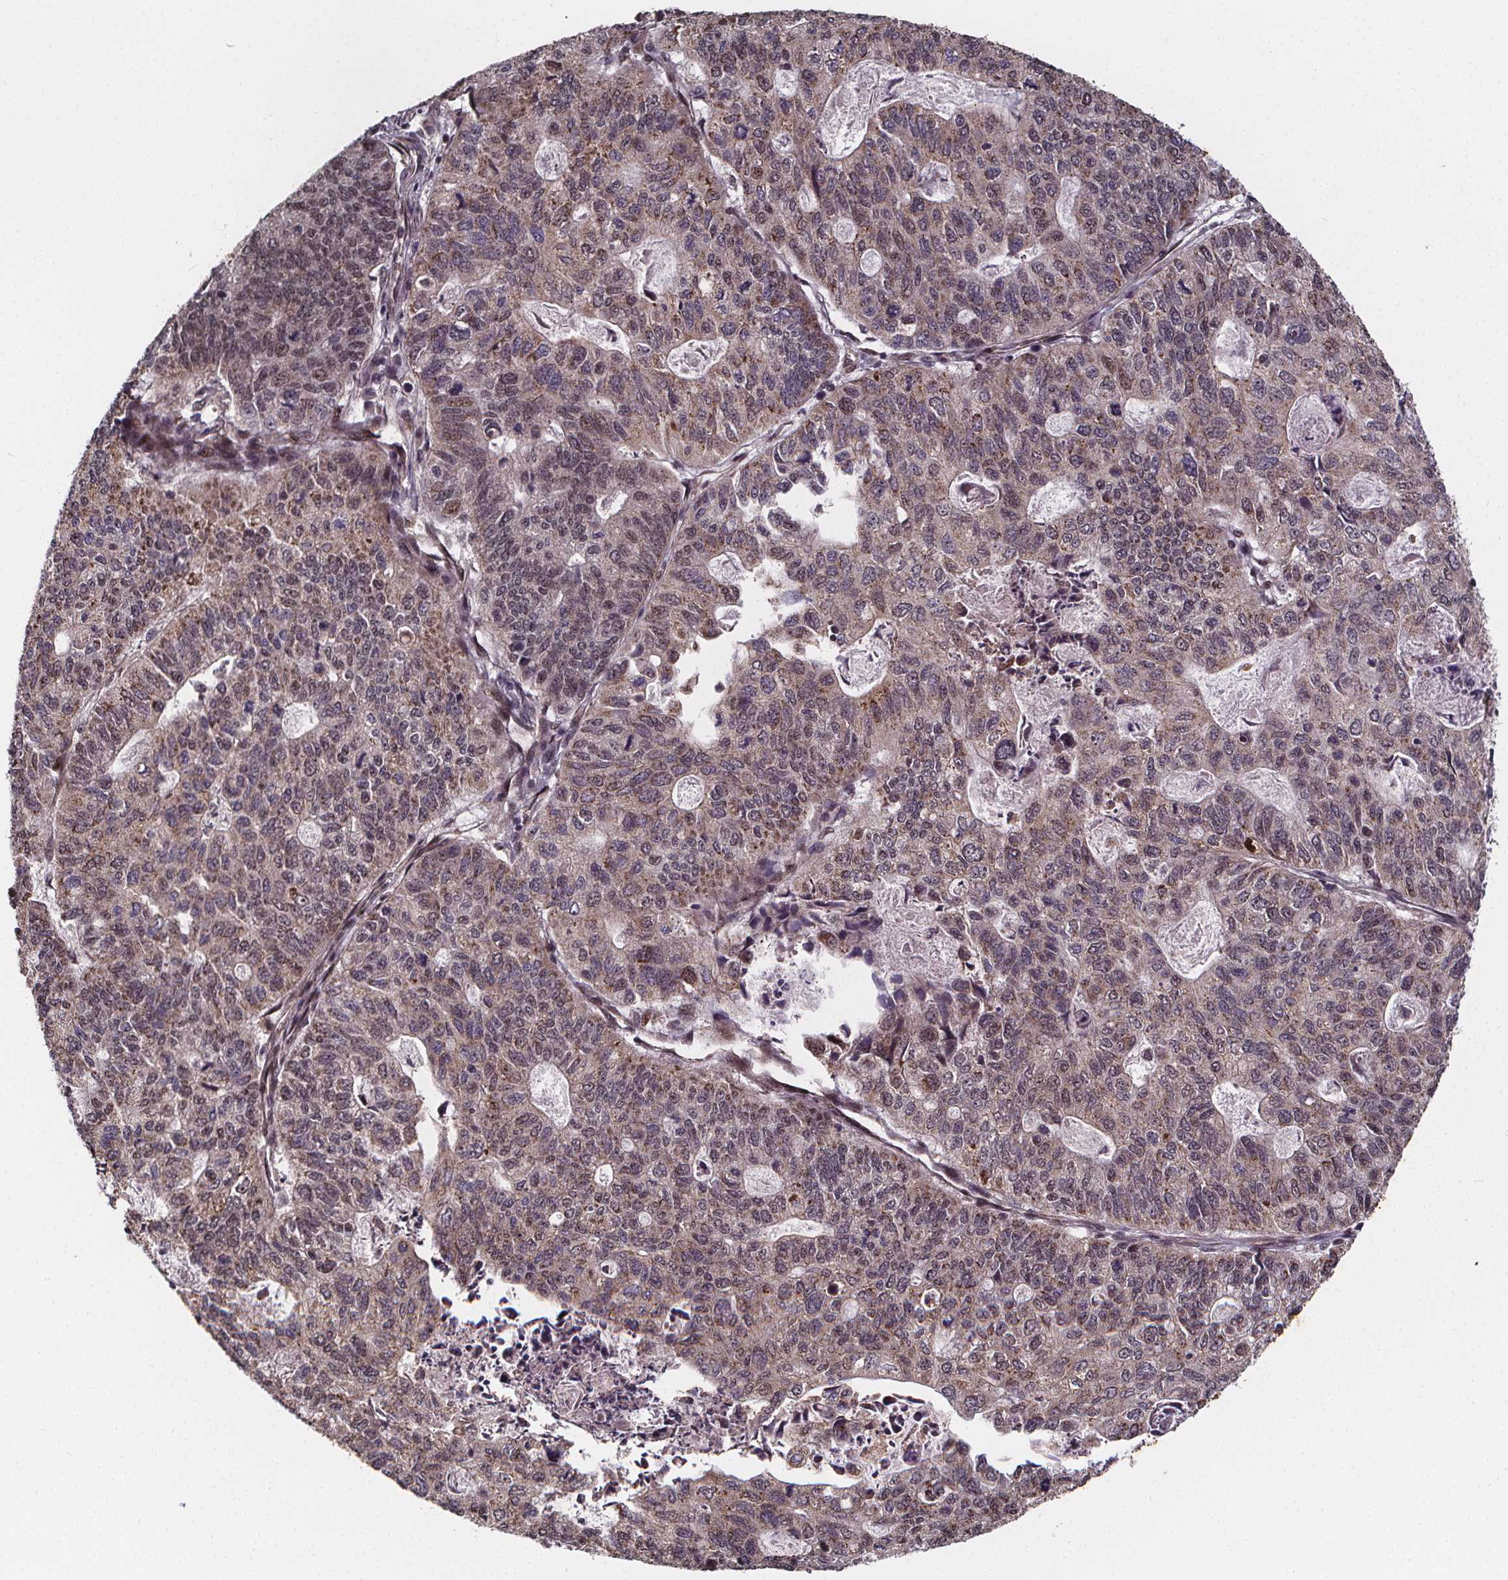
{"staining": {"intensity": "weak", "quantity": "25%-75%", "location": "nuclear"}, "tissue": "stomach cancer", "cell_type": "Tumor cells", "image_type": "cancer", "snomed": [{"axis": "morphology", "description": "Adenocarcinoma, NOS"}, {"axis": "topography", "description": "Stomach, upper"}], "caption": "Immunohistochemical staining of human stomach cancer displays low levels of weak nuclear staining in about 25%-75% of tumor cells.", "gene": "DDIT3", "patient": {"sex": "female", "age": 67}}